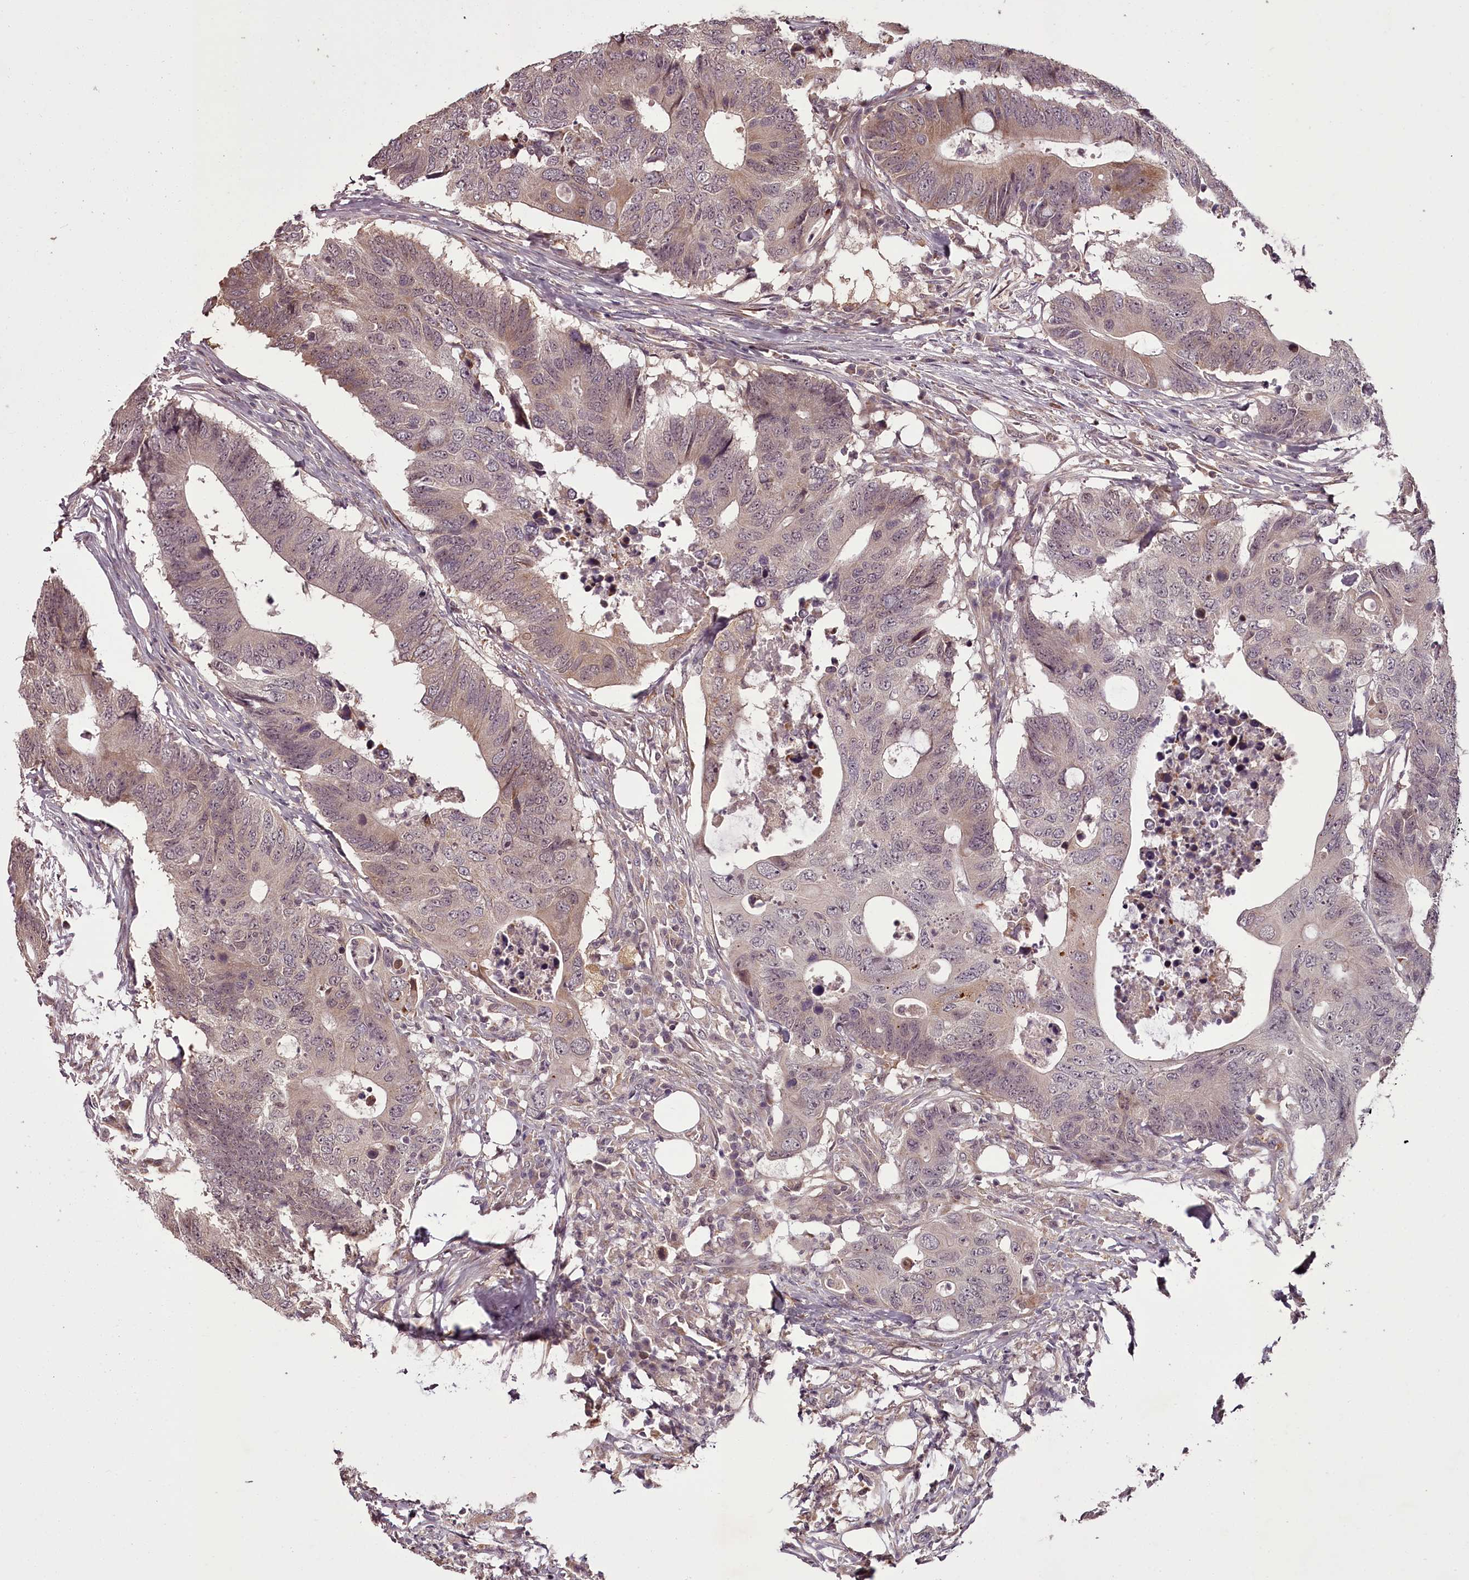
{"staining": {"intensity": "weak", "quantity": "25%-75%", "location": "cytoplasmic/membranous"}, "tissue": "colorectal cancer", "cell_type": "Tumor cells", "image_type": "cancer", "snomed": [{"axis": "morphology", "description": "Adenocarcinoma, NOS"}, {"axis": "topography", "description": "Colon"}], "caption": "Tumor cells reveal low levels of weak cytoplasmic/membranous expression in approximately 25%-75% of cells in colorectal cancer (adenocarcinoma).", "gene": "CCDC92", "patient": {"sex": "male", "age": 71}}